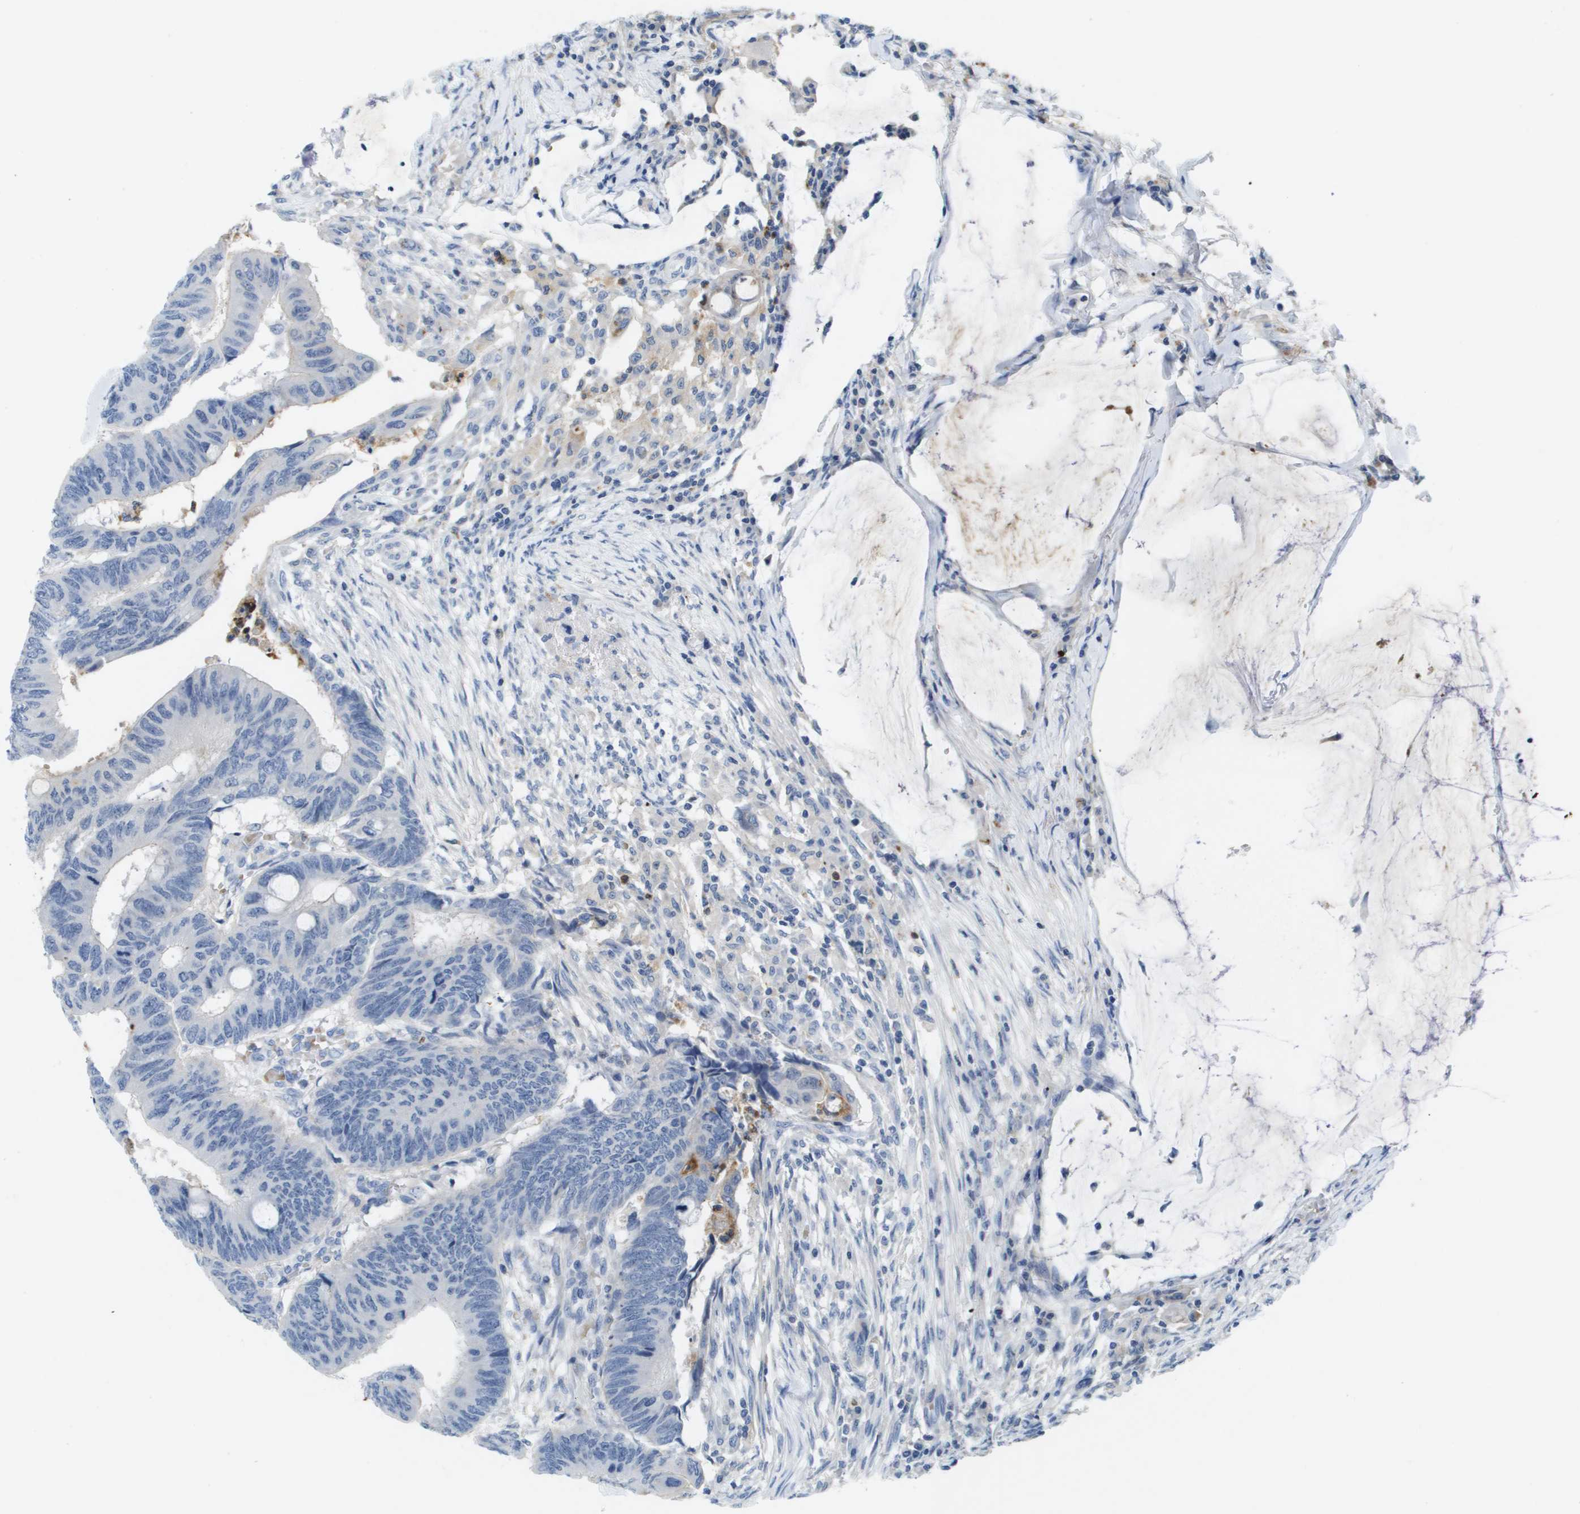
{"staining": {"intensity": "negative", "quantity": "none", "location": "none"}, "tissue": "colorectal cancer", "cell_type": "Tumor cells", "image_type": "cancer", "snomed": [{"axis": "morphology", "description": "Normal tissue, NOS"}, {"axis": "morphology", "description": "Adenocarcinoma, NOS"}, {"axis": "topography", "description": "Rectum"}], "caption": "There is no significant positivity in tumor cells of adenocarcinoma (colorectal).", "gene": "LIPG", "patient": {"sex": "male", "age": 92}}